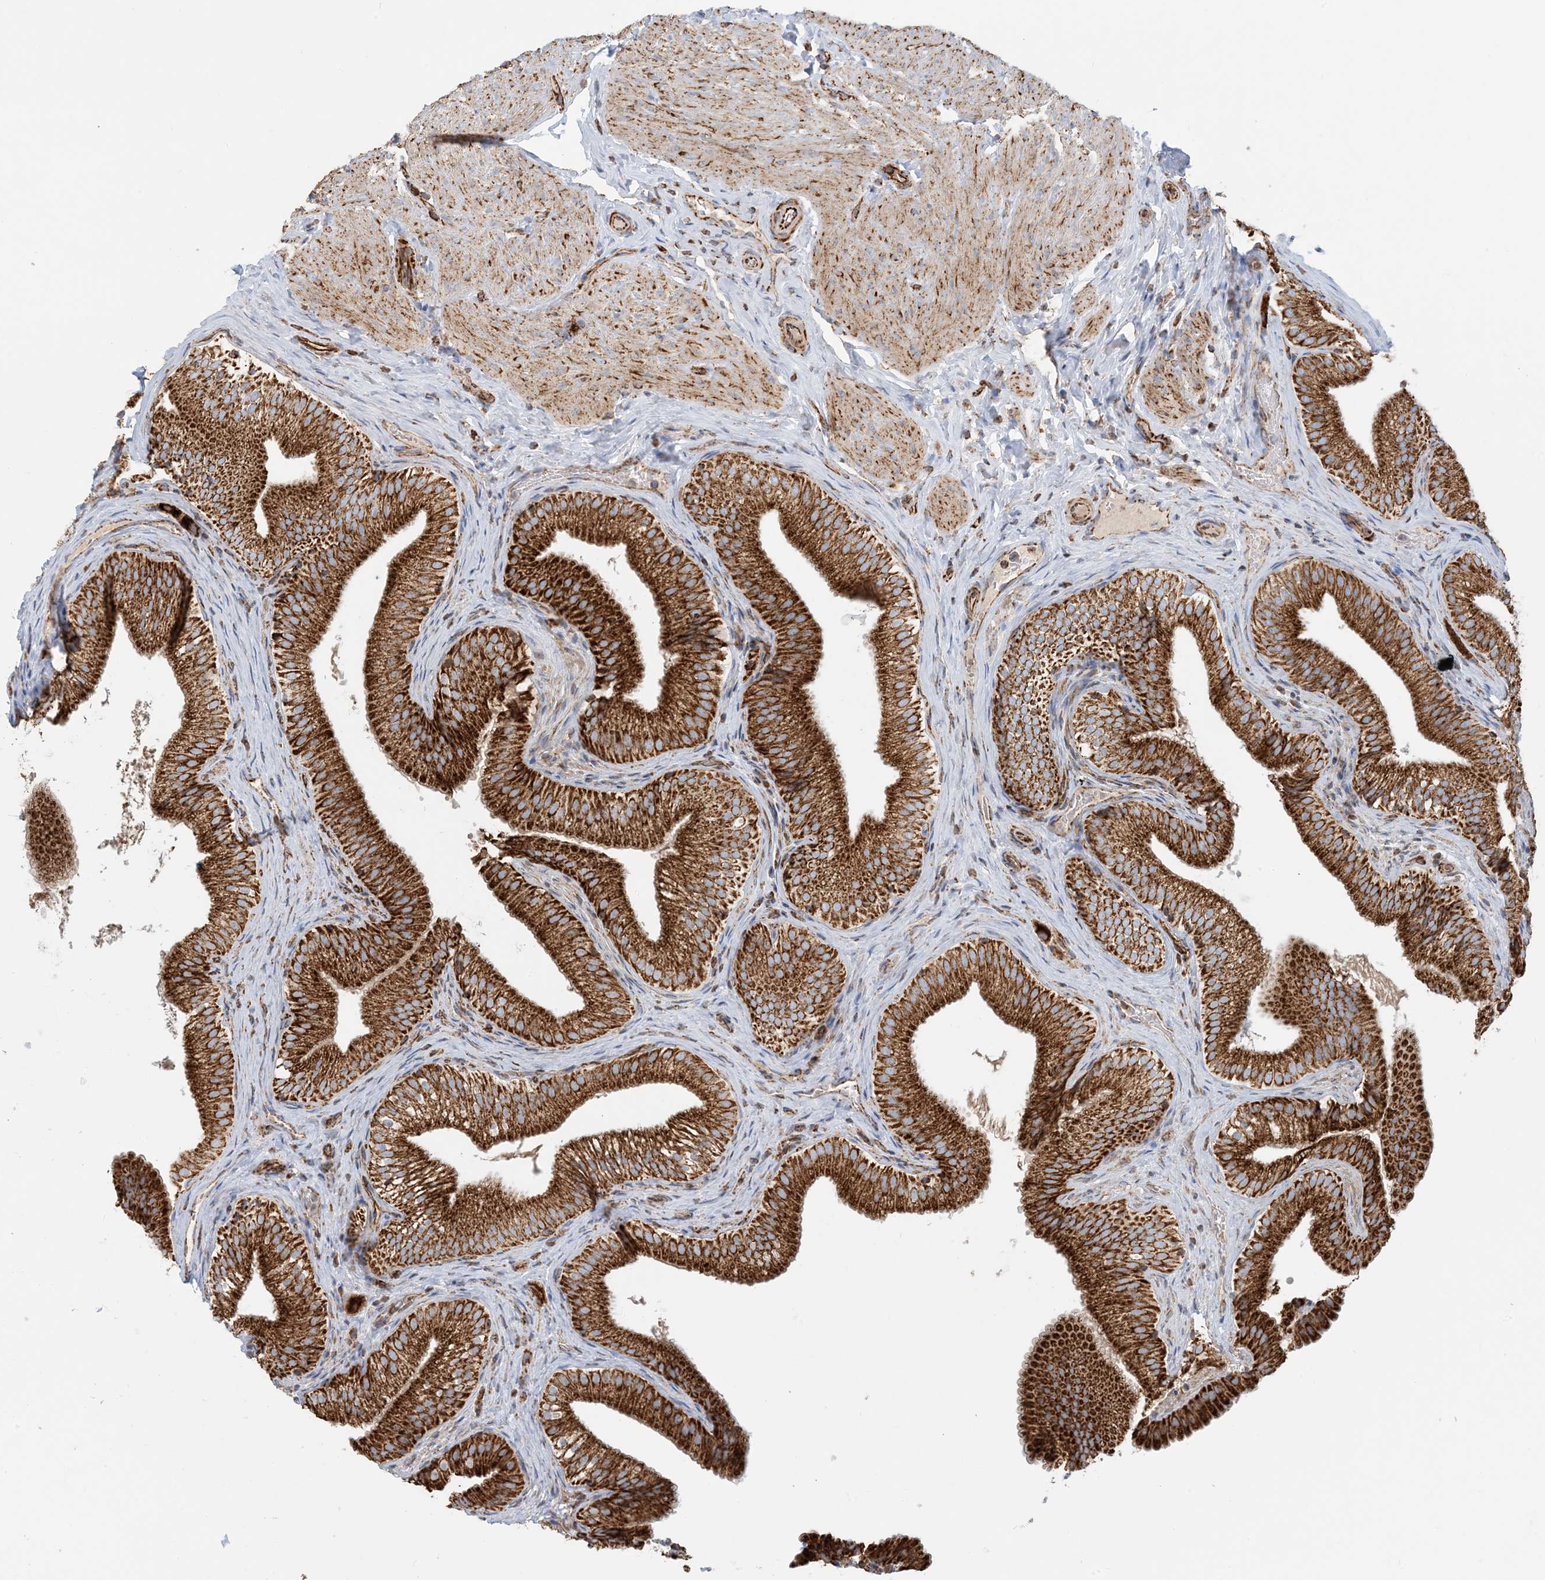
{"staining": {"intensity": "strong", "quantity": ">75%", "location": "cytoplasmic/membranous"}, "tissue": "gallbladder", "cell_type": "Glandular cells", "image_type": "normal", "snomed": [{"axis": "morphology", "description": "Normal tissue, NOS"}, {"axis": "topography", "description": "Gallbladder"}], "caption": "The photomicrograph displays immunohistochemical staining of normal gallbladder. There is strong cytoplasmic/membranous expression is appreciated in about >75% of glandular cells. Immunohistochemistry (ihc) stains the protein in brown and the nuclei are stained blue.", "gene": "COA3", "patient": {"sex": "female", "age": 30}}